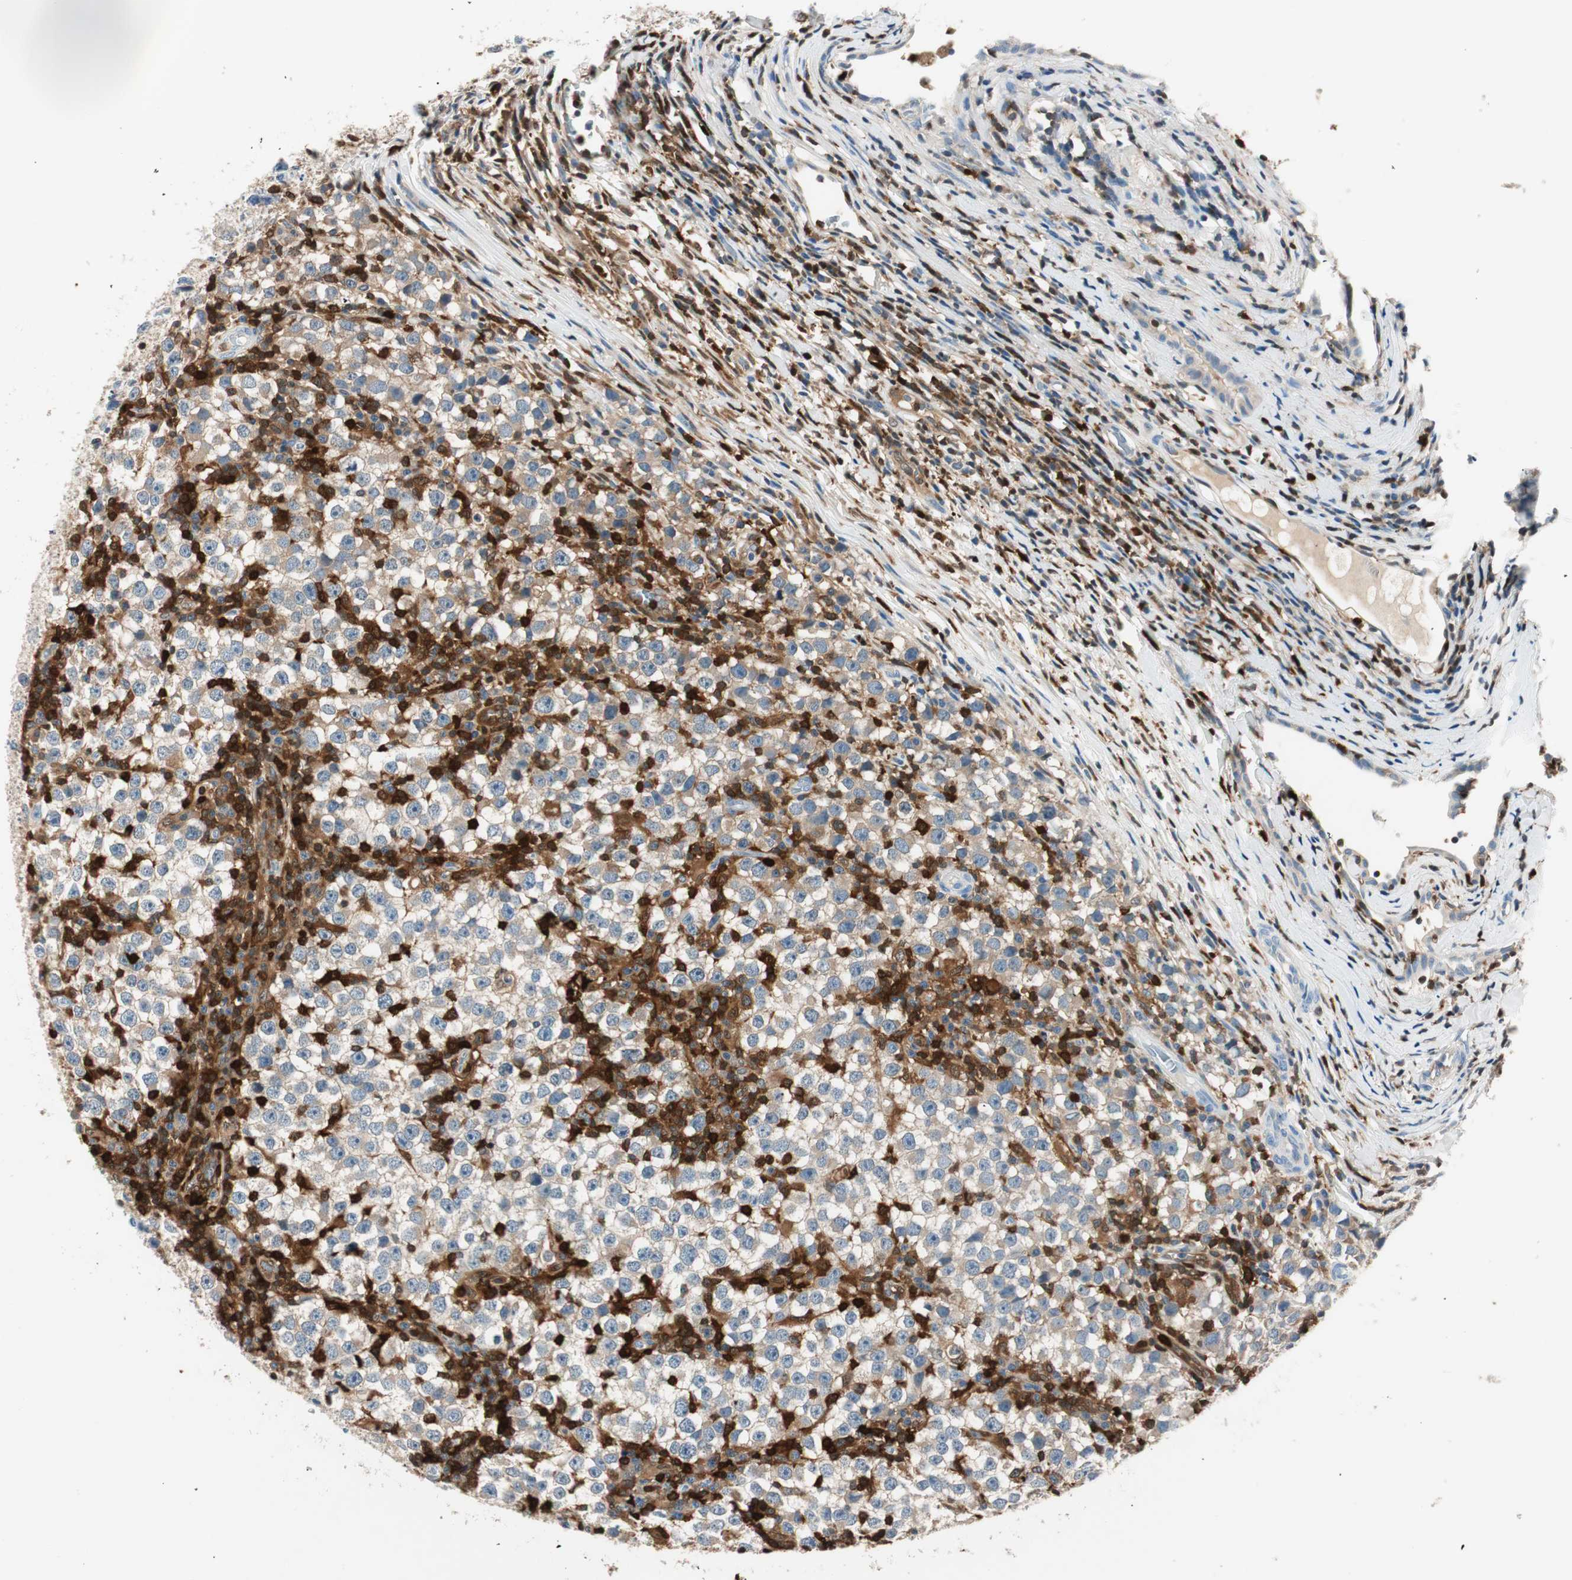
{"staining": {"intensity": "weak", "quantity": "25%-75%", "location": "cytoplasmic/membranous"}, "tissue": "testis cancer", "cell_type": "Tumor cells", "image_type": "cancer", "snomed": [{"axis": "morphology", "description": "Seminoma, NOS"}, {"axis": "topography", "description": "Testis"}], "caption": "This is a histology image of immunohistochemistry staining of seminoma (testis), which shows weak staining in the cytoplasmic/membranous of tumor cells.", "gene": "COTL1", "patient": {"sex": "male", "age": 65}}